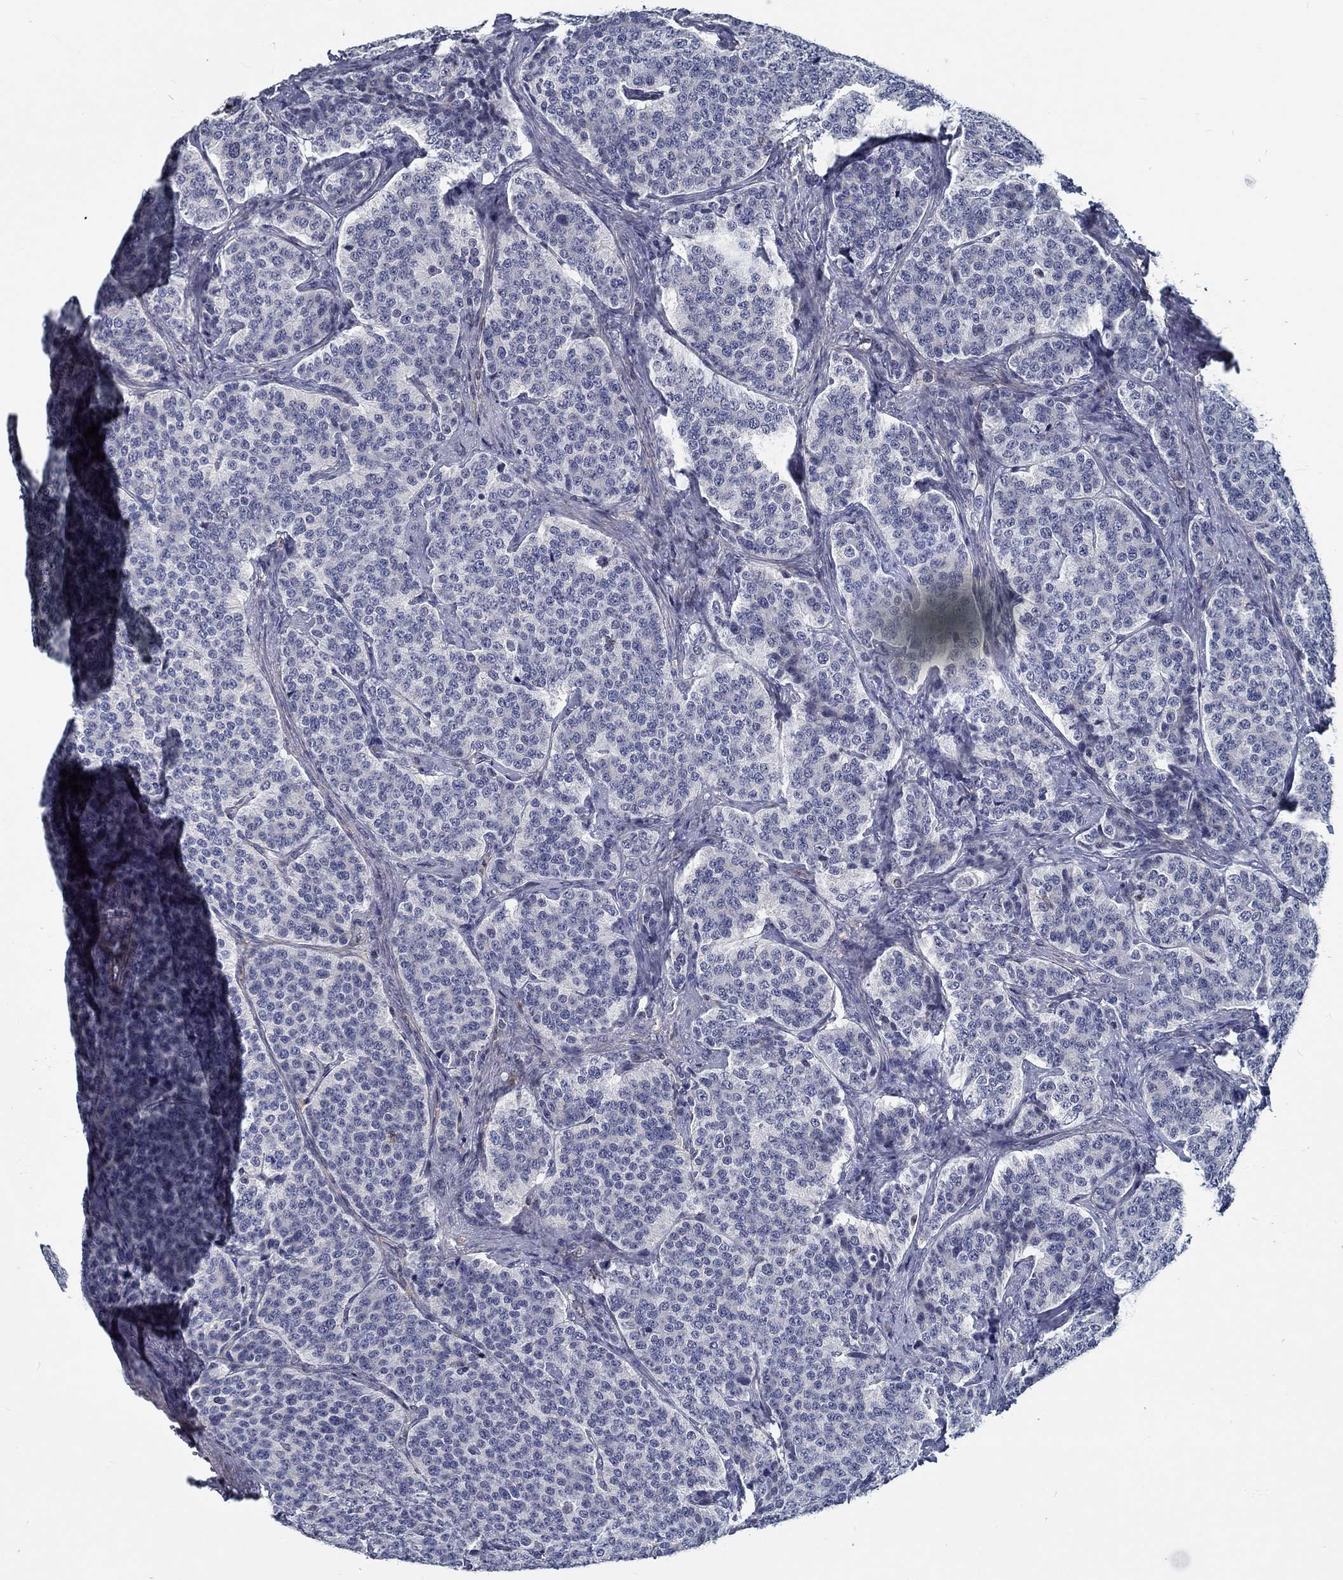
{"staining": {"intensity": "negative", "quantity": "none", "location": "none"}, "tissue": "carcinoid", "cell_type": "Tumor cells", "image_type": "cancer", "snomed": [{"axis": "morphology", "description": "Carcinoid, malignant, NOS"}, {"axis": "topography", "description": "Small intestine"}], "caption": "An IHC histopathology image of carcinoid is shown. There is no staining in tumor cells of carcinoid.", "gene": "MYBPC1", "patient": {"sex": "female", "age": 58}}